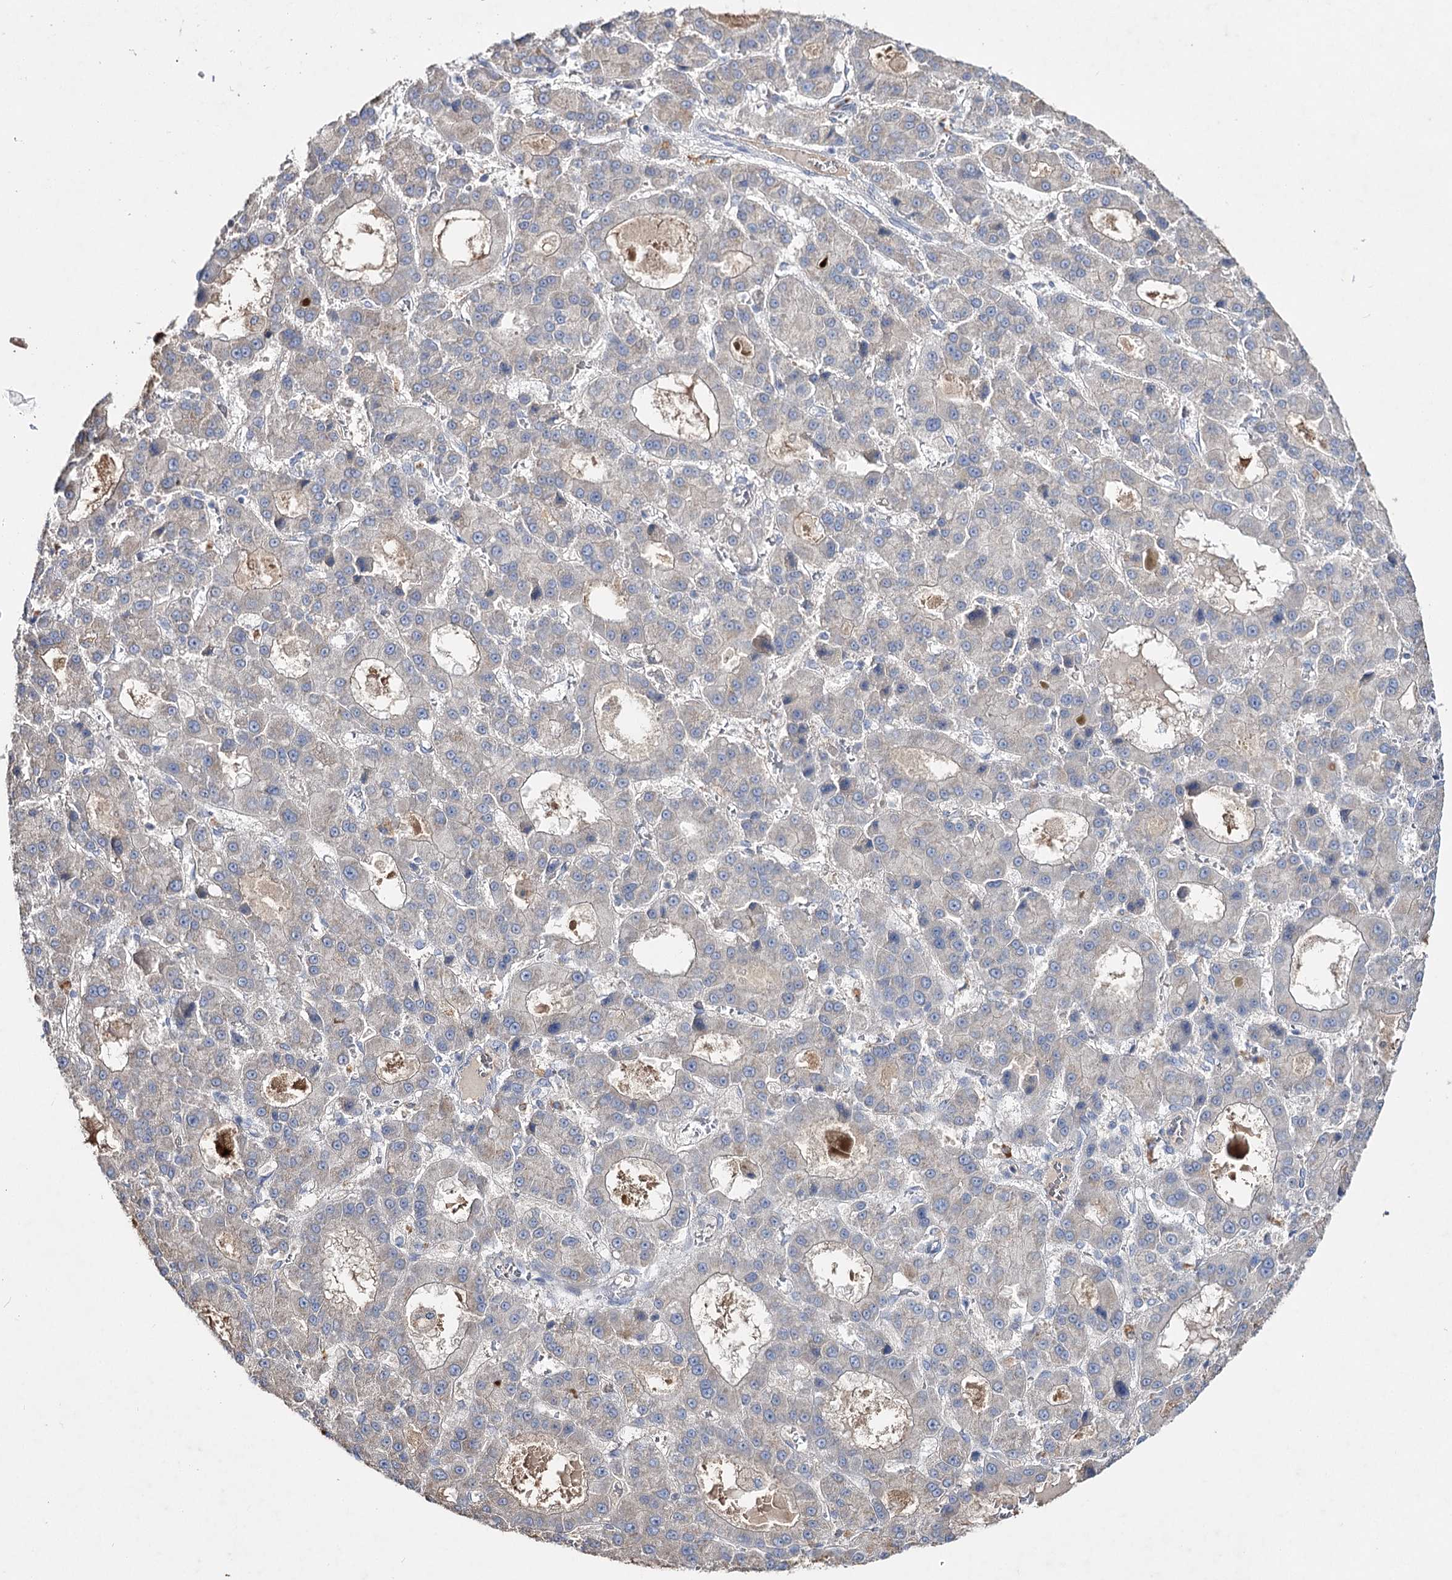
{"staining": {"intensity": "negative", "quantity": "none", "location": "none"}, "tissue": "liver cancer", "cell_type": "Tumor cells", "image_type": "cancer", "snomed": [{"axis": "morphology", "description": "Carcinoma, Hepatocellular, NOS"}, {"axis": "topography", "description": "Liver"}], "caption": "Liver hepatocellular carcinoma was stained to show a protein in brown. There is no significant expression in tumor cells.", "gene": "IL1RAP", "patient": {"sex": "male", "age": 70}}